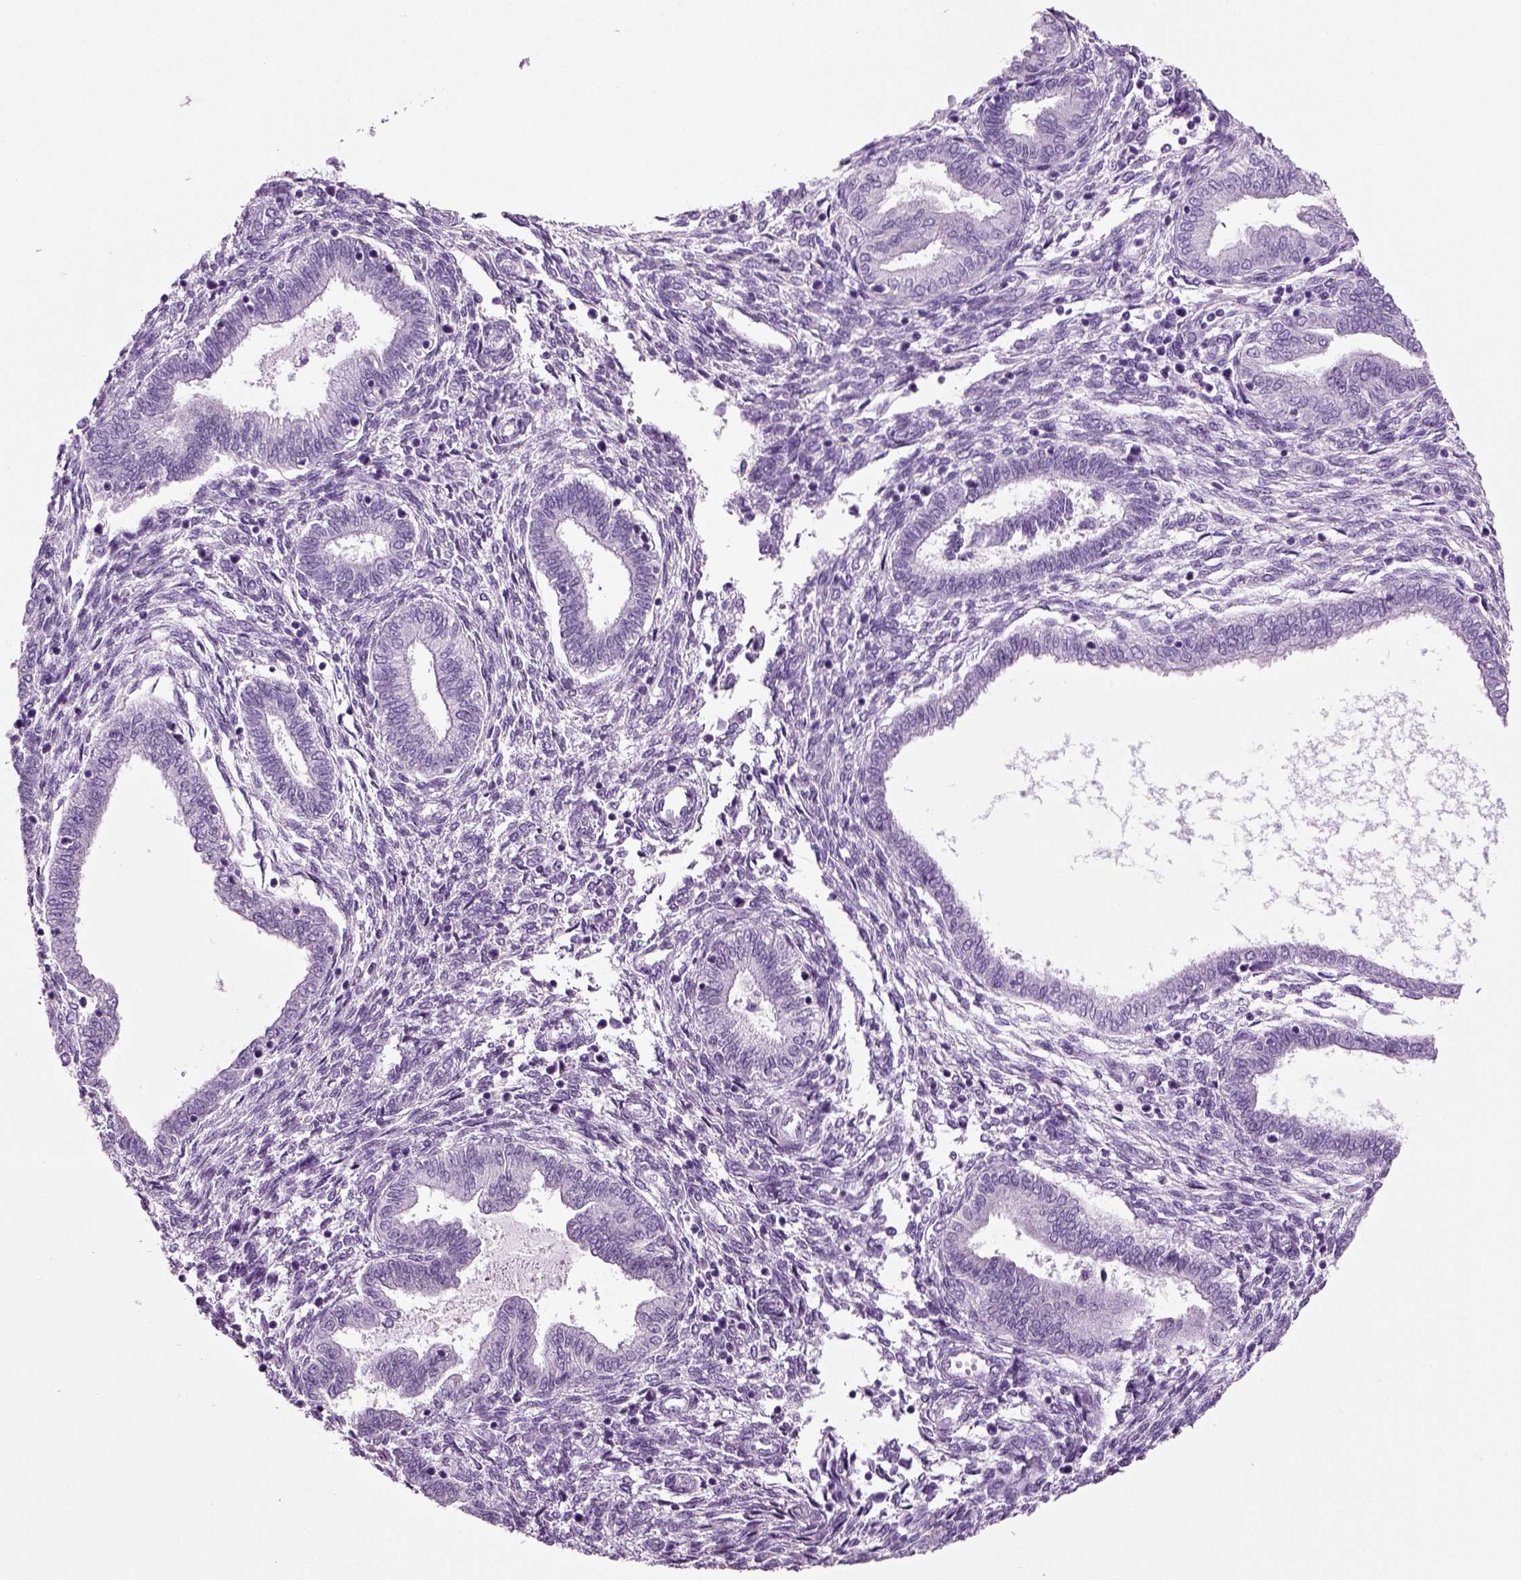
{"staining": {"intensity": "negative", "quantity": "none", "location": "none"}, "tissue": "endometrium", "cell_type": "Cells in endometrial stroma", "image_type": "normal", "snomed": [{"axis": "morphology", "description": "Normal tissue, NOS"}, {"axis": "topography", "description": "Endometrium"}], "caption": "Cells in endometrial stroma are negative for brown protein staining in normal endometrium. (DAB (3,3'-diaminobenzidine) IHC visualized using brightfield microscopy, high magnification).", "gene": "CD109", "patient": {"sex": "female", "age": 42}}